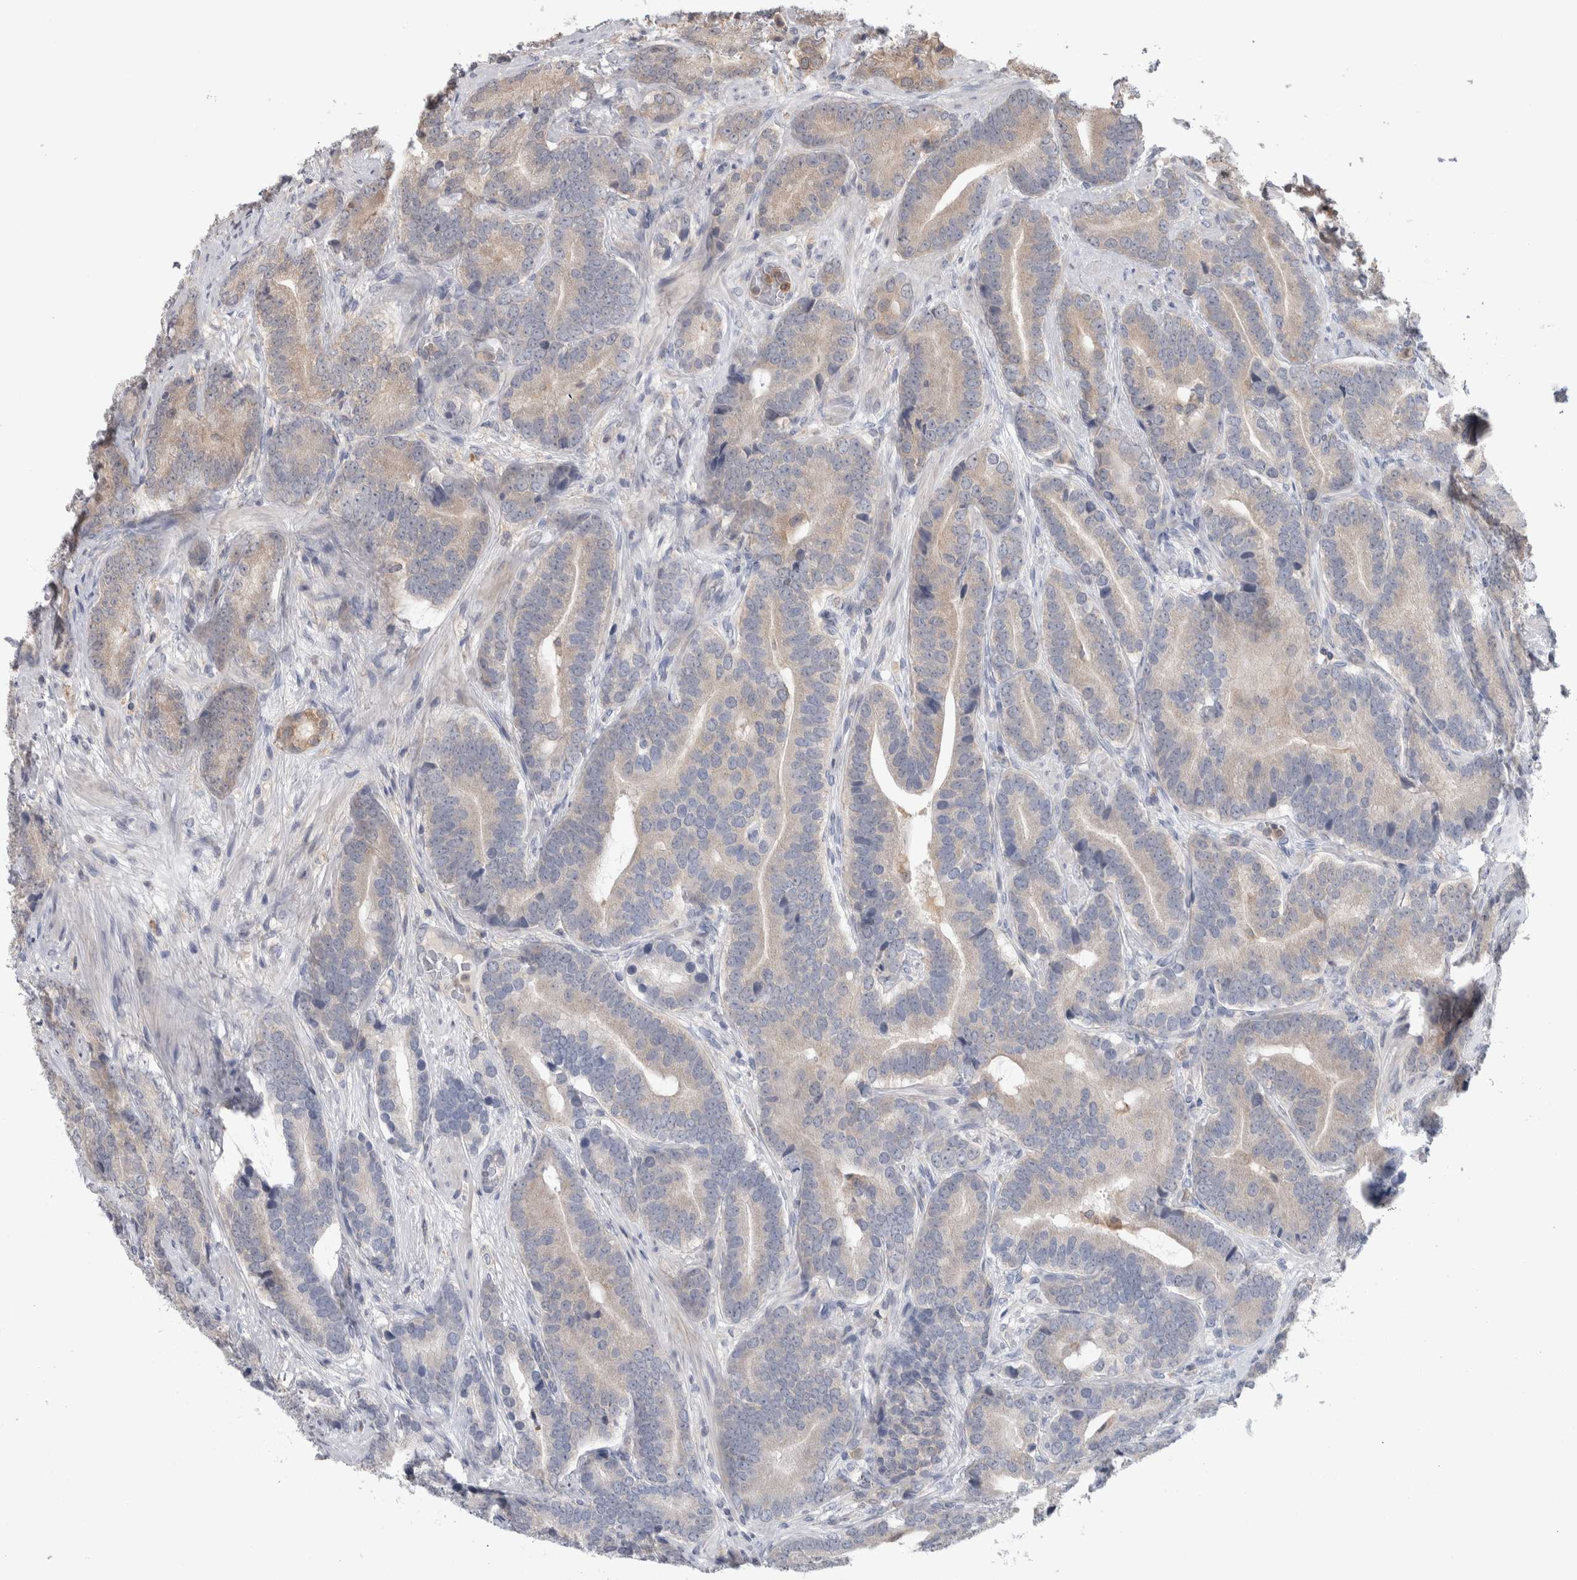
{"staining": {"intensity": "weak", "quantity": "<25%", "location": "cytoplasmic/membranous"}, "tissue": "prostate cancer", "cell_type": "Tumor cells", "image_type": "cancer", "snomed": [{"axis": "morphology", "description": "Adenocarcinoma, High grade"}, {"axis": "topography", "description": "Prostate"}], "caption": "Human prostate cancer (high-grade adenocarcinoma) stained for a protein using immunohistochemistry (IHC) demonstrates no positivity in tumor cells.", "gene": "HTATIP2", "patient": {"sex": "male", "age": 55}}